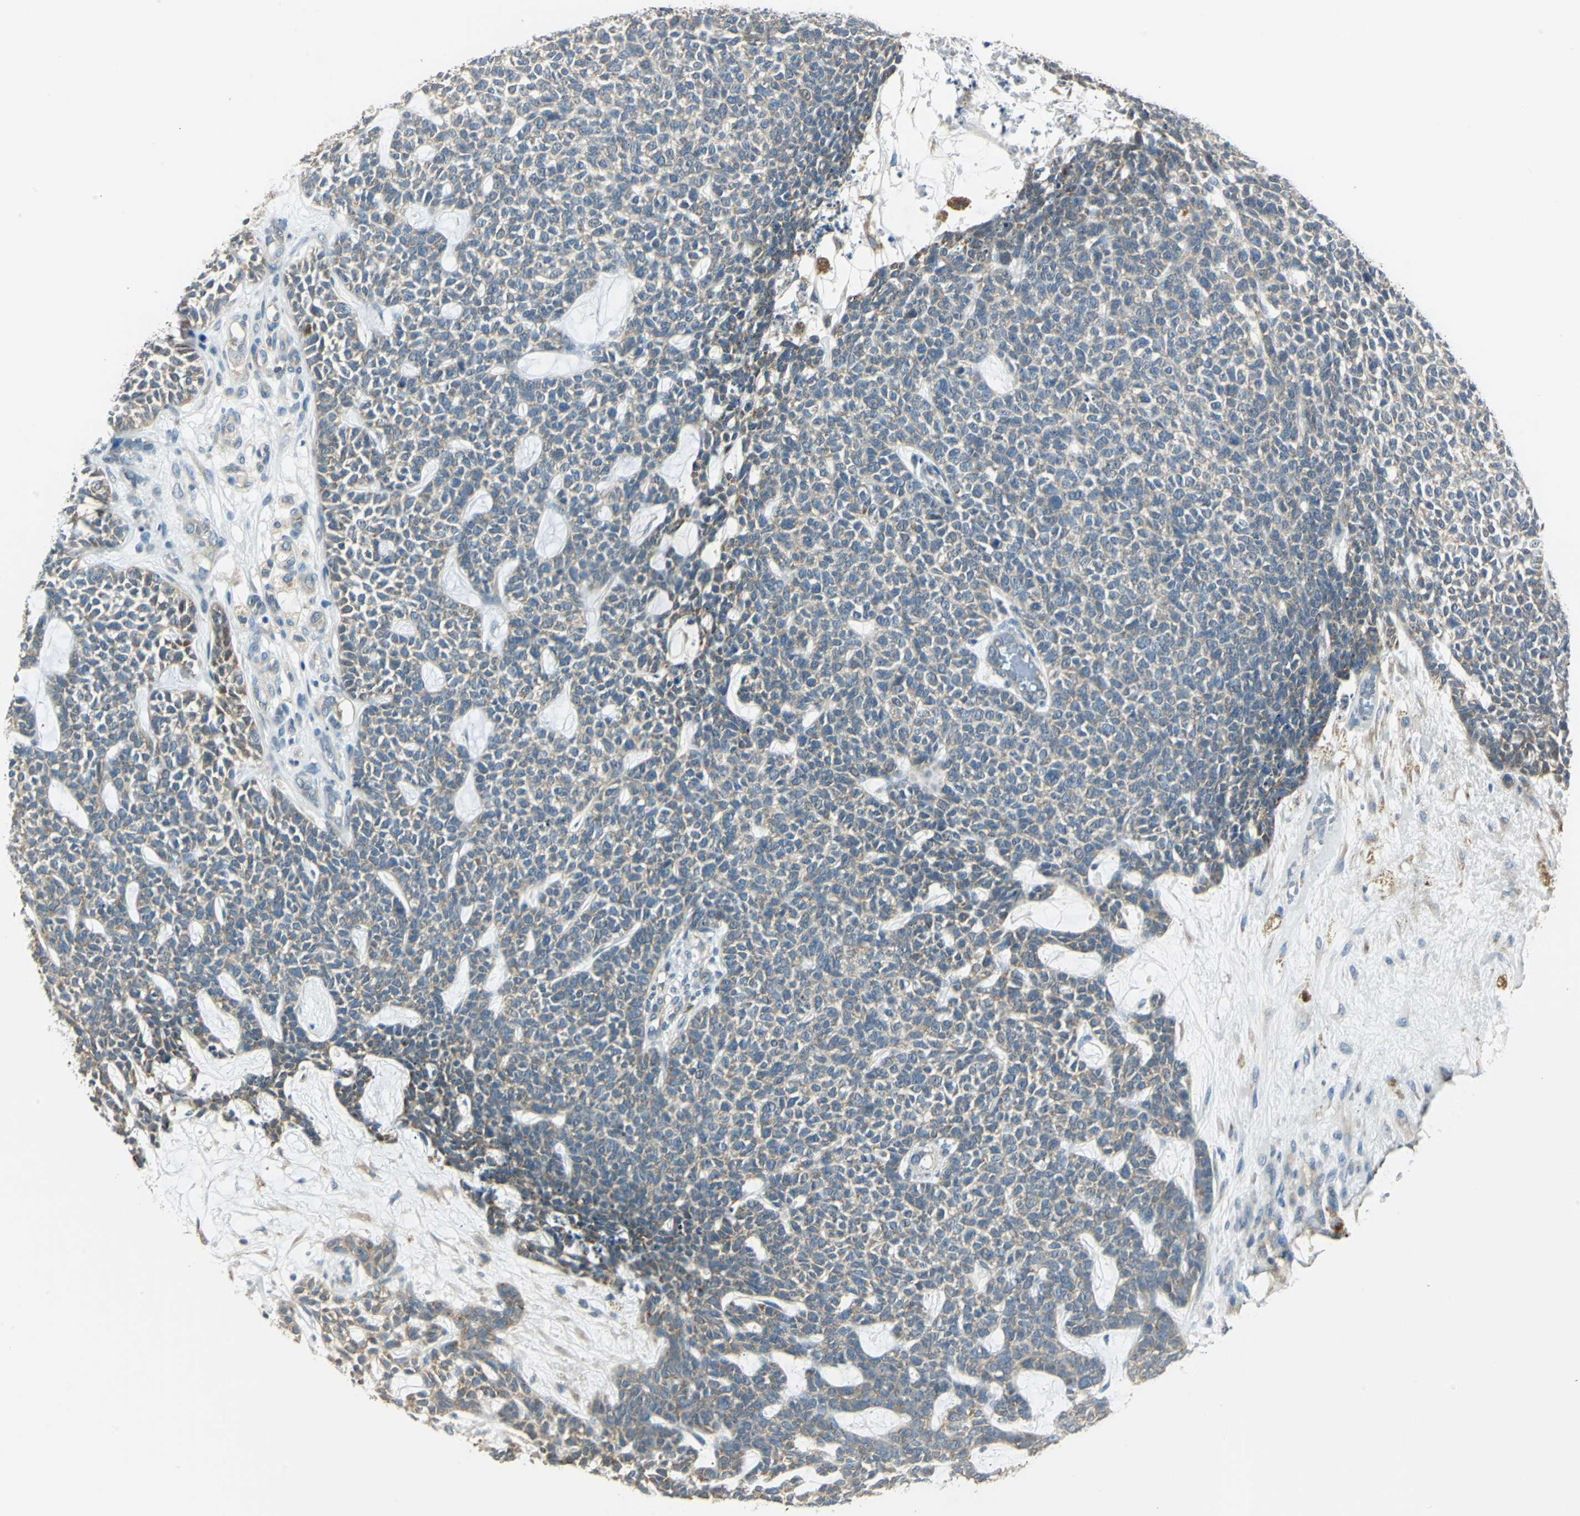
{"staining": {"intensity": "moderate", "quantity": "25%-75%", "location": "cytoplasmic/membranous"}, "tissue": "skin cancer", "cell_type": "Tumor cells", "image_type": "cancer", "snomed": [{"axis": "morphology", "description": "Basal cell carcinoma"}, {"axis": "topography", "description": "Skin"}], "caption": "Skin cancer was stained to show a protein in brown. There is medium levels of moderate cytoplasmic/membranous positivity in about 25%-75% of tumor cells.", "gene": "SHC2", "patient": {"sex": "female", "age": 84}}